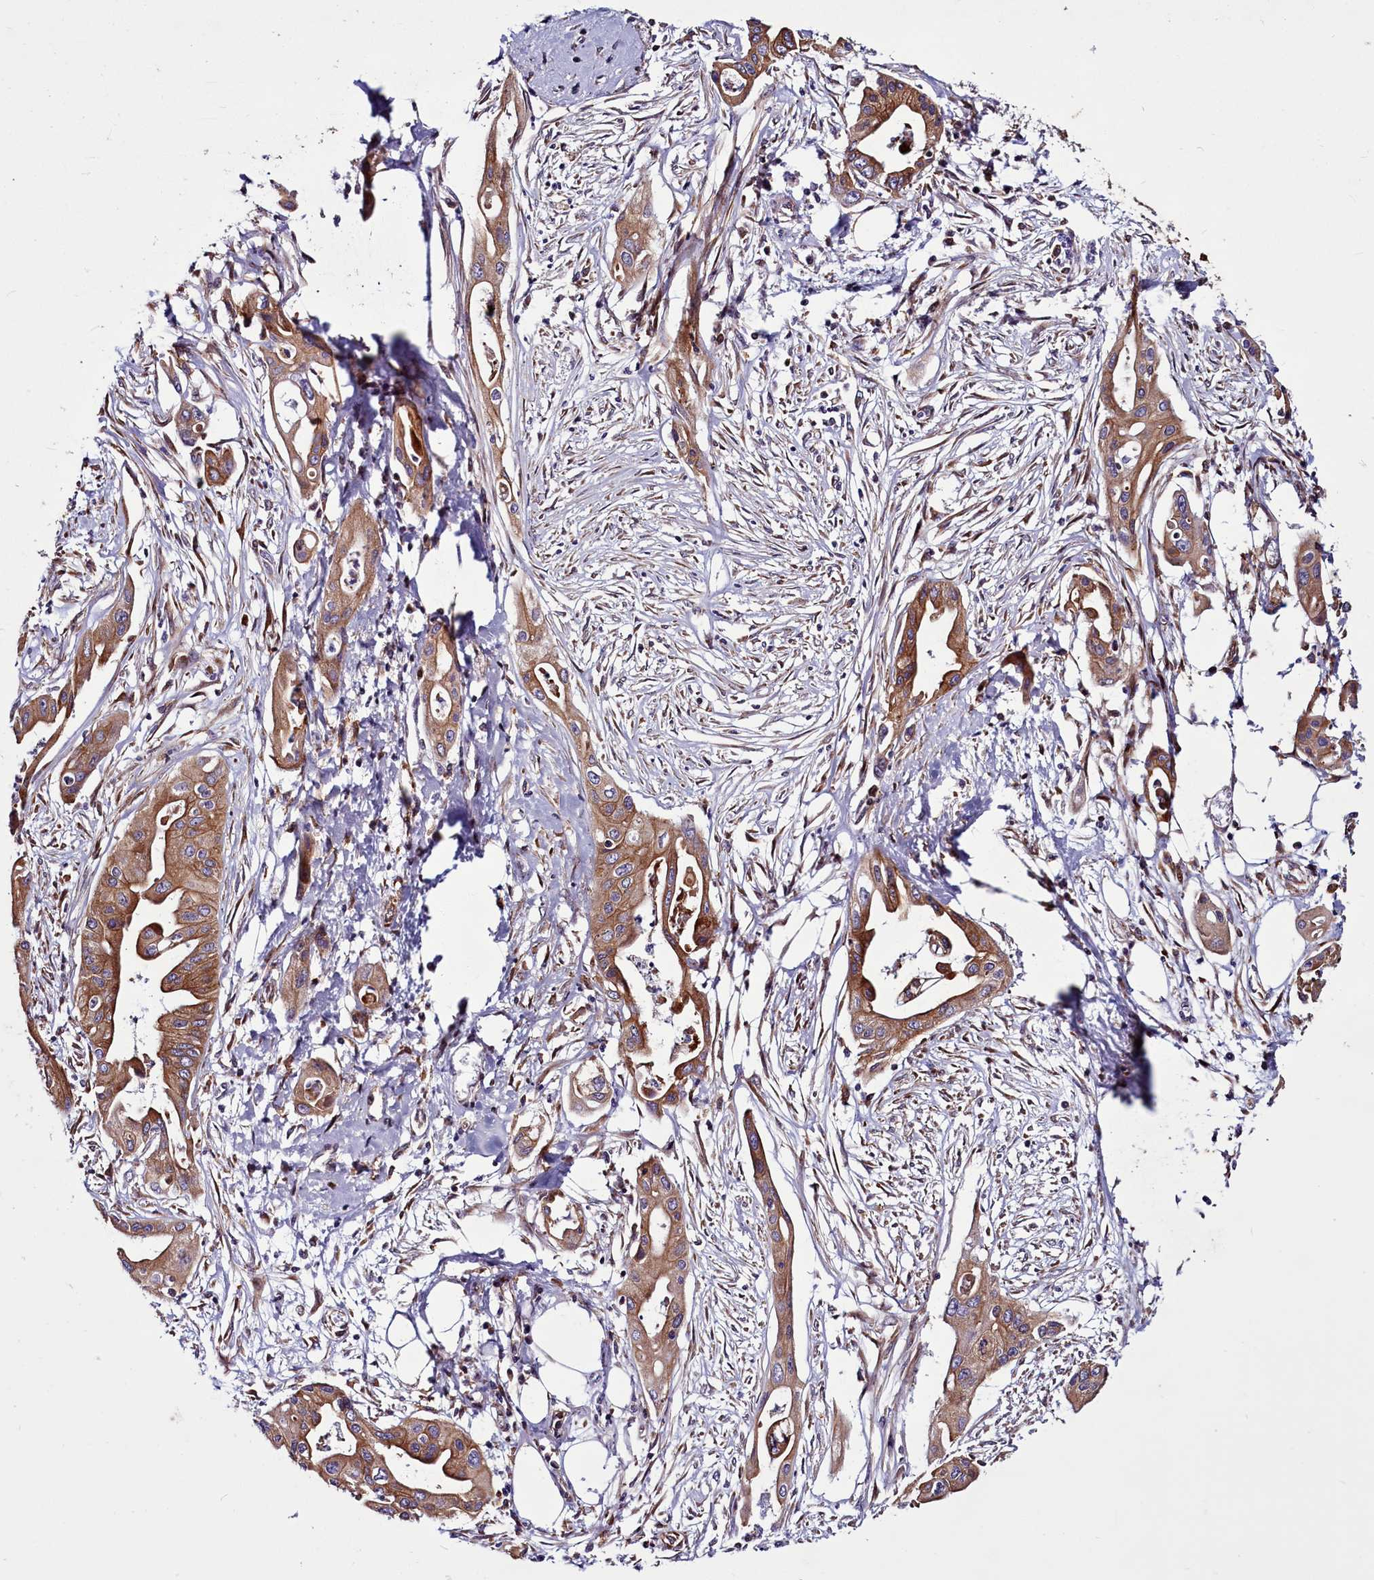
{"staining": {"intensity": "moderate", "quantity": ">75%", "location": "cytoplasmic/membranous"}, "tissue": "ovarian cancer", "cell_type": "Tumor cells", "image_type": "cancer", "snomed": [{"axis": "morphology", "description": "Cystadenocarcinoma, mucinous, NOS"}, {"axis": "topography", "description": "Ovary"}], "caption": "Mucinous cystadenocarcinoma (ovarian) stained for a protein (brown) reveals moderate cytoplasmic/membranous positive positivity in about >75% of tumor cells.", "gene": "MCRIP1", "patient": {"sex": "female", "age": 70}}